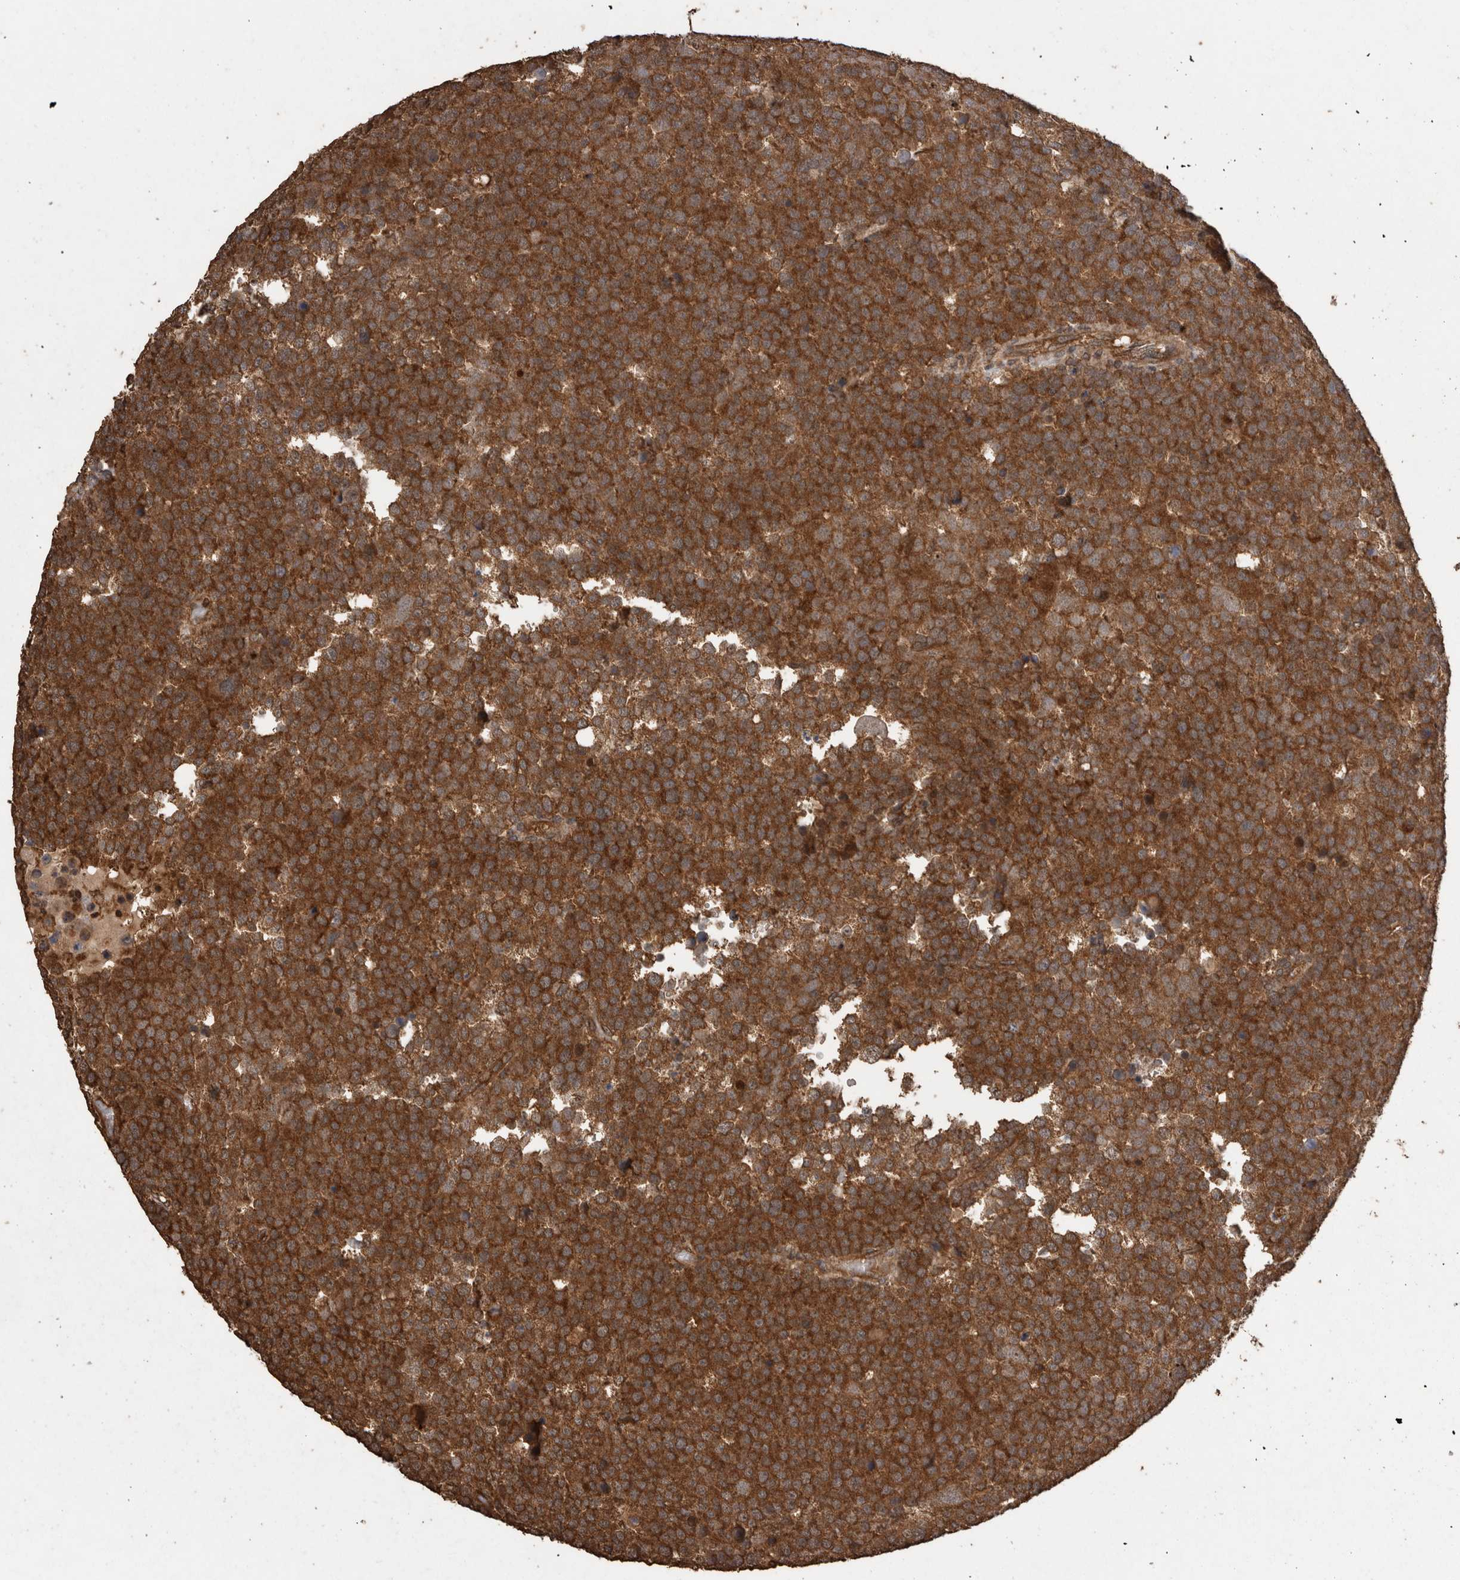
{"staining": {"intensity": "strong", "quantity": ">75%", "location": "cytoplasmic/membranous"}, "tissue": "testis cancer", "cell_type": "Tumor cells", "image_type": "cancer", "snomed": [{"axis": "morphology", "description": "Seminoma, NOS"}, {"axis": "topography", "description": "Testis"}], "caption": "Testis cancer (seminoma) was stained to show a protein in brown. There is high levels of strong cytoplasmic/membranous positivity in approximately >75% of tumor cells.", "gene": "PINK1", "patient": {"sex": "male", "age": 71}}